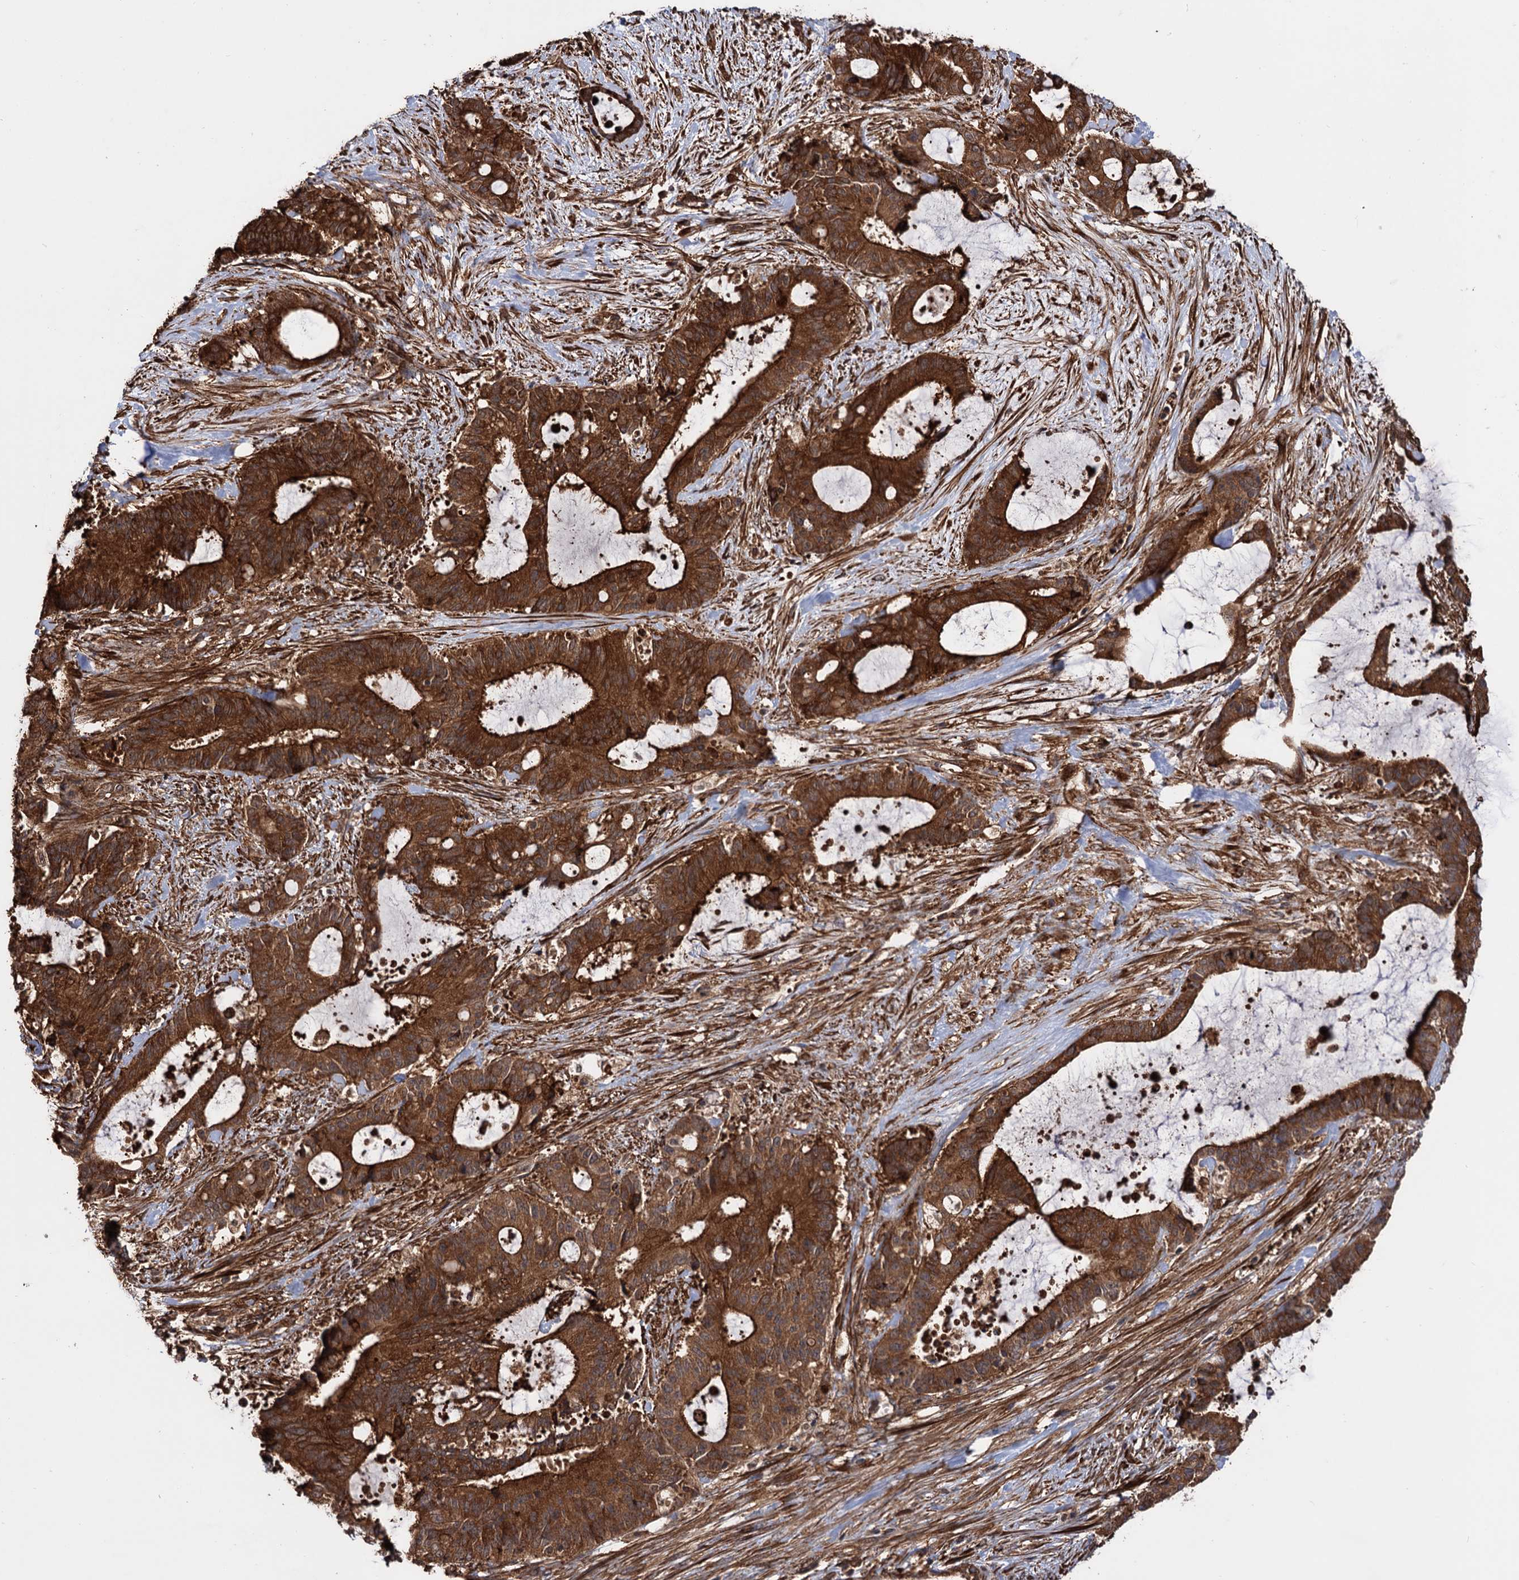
{"staining": {"intensity": "strong", "quantity": ">75%", "location": "cytoplasmic/membranous"}, "tissue": "liver cancer", "cell_type": "Tumor cells", "image_type": "cancer", "snomed": [{"axis": "morphology", "description": "Normal tissue, NOS"}, {"axis": "morphology", "description": "Cholangiocarcinoma"}, {"axis": "topography", "description": "Liver"}, {"axis": "topography", "description": "Peripheral nerve tissue"}], "caption": "Immunohistochemical staining of liver cancer shows high levels of strong cytoplasmic/membranous protein expression in about >75% of tumor cells.", "gene": "ATP8B4", "patient": {"sex": "female", "age": 73}}